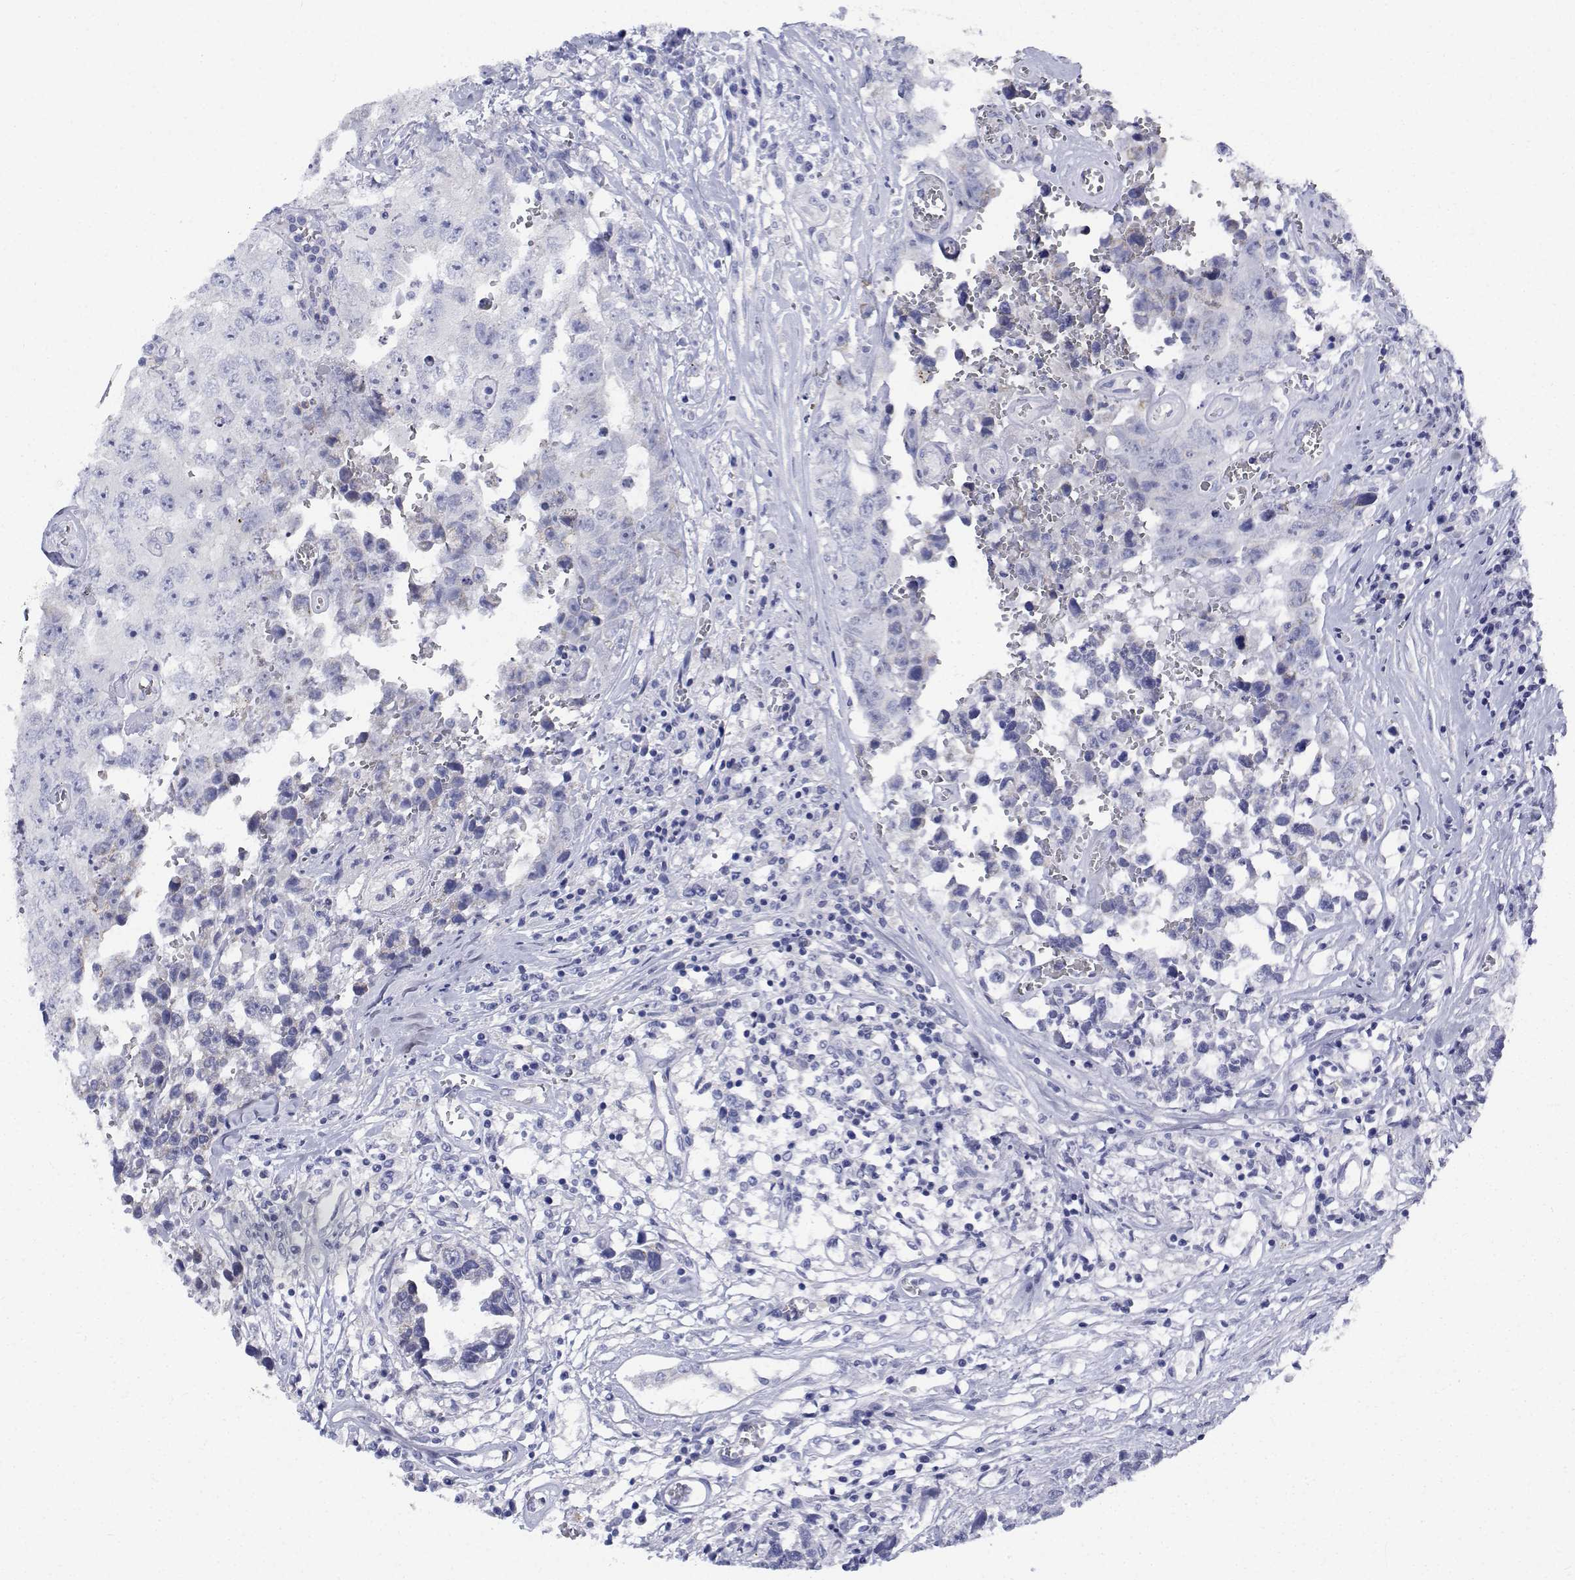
{"staining": {"intensity": "negative", "quantity": "none", "location": "none"}, "tissue": "testis cancer", "cell_type": "Tumor cells", "image_type": "cancer", "snomed": [{"axis": "morphology", "description": "Carcinoma, Embryonal, NOS"}, {"axis": "topography", "description": "Testis"}], "caption": "A histopathology image of human testis embryonal carcinoma is negative for staining in tumor cells. (Immunohistochemistry, brightfield microscopy, high magnification).", "gene": "CDHR3", "patient": {"sex": "male", "age": 36}}